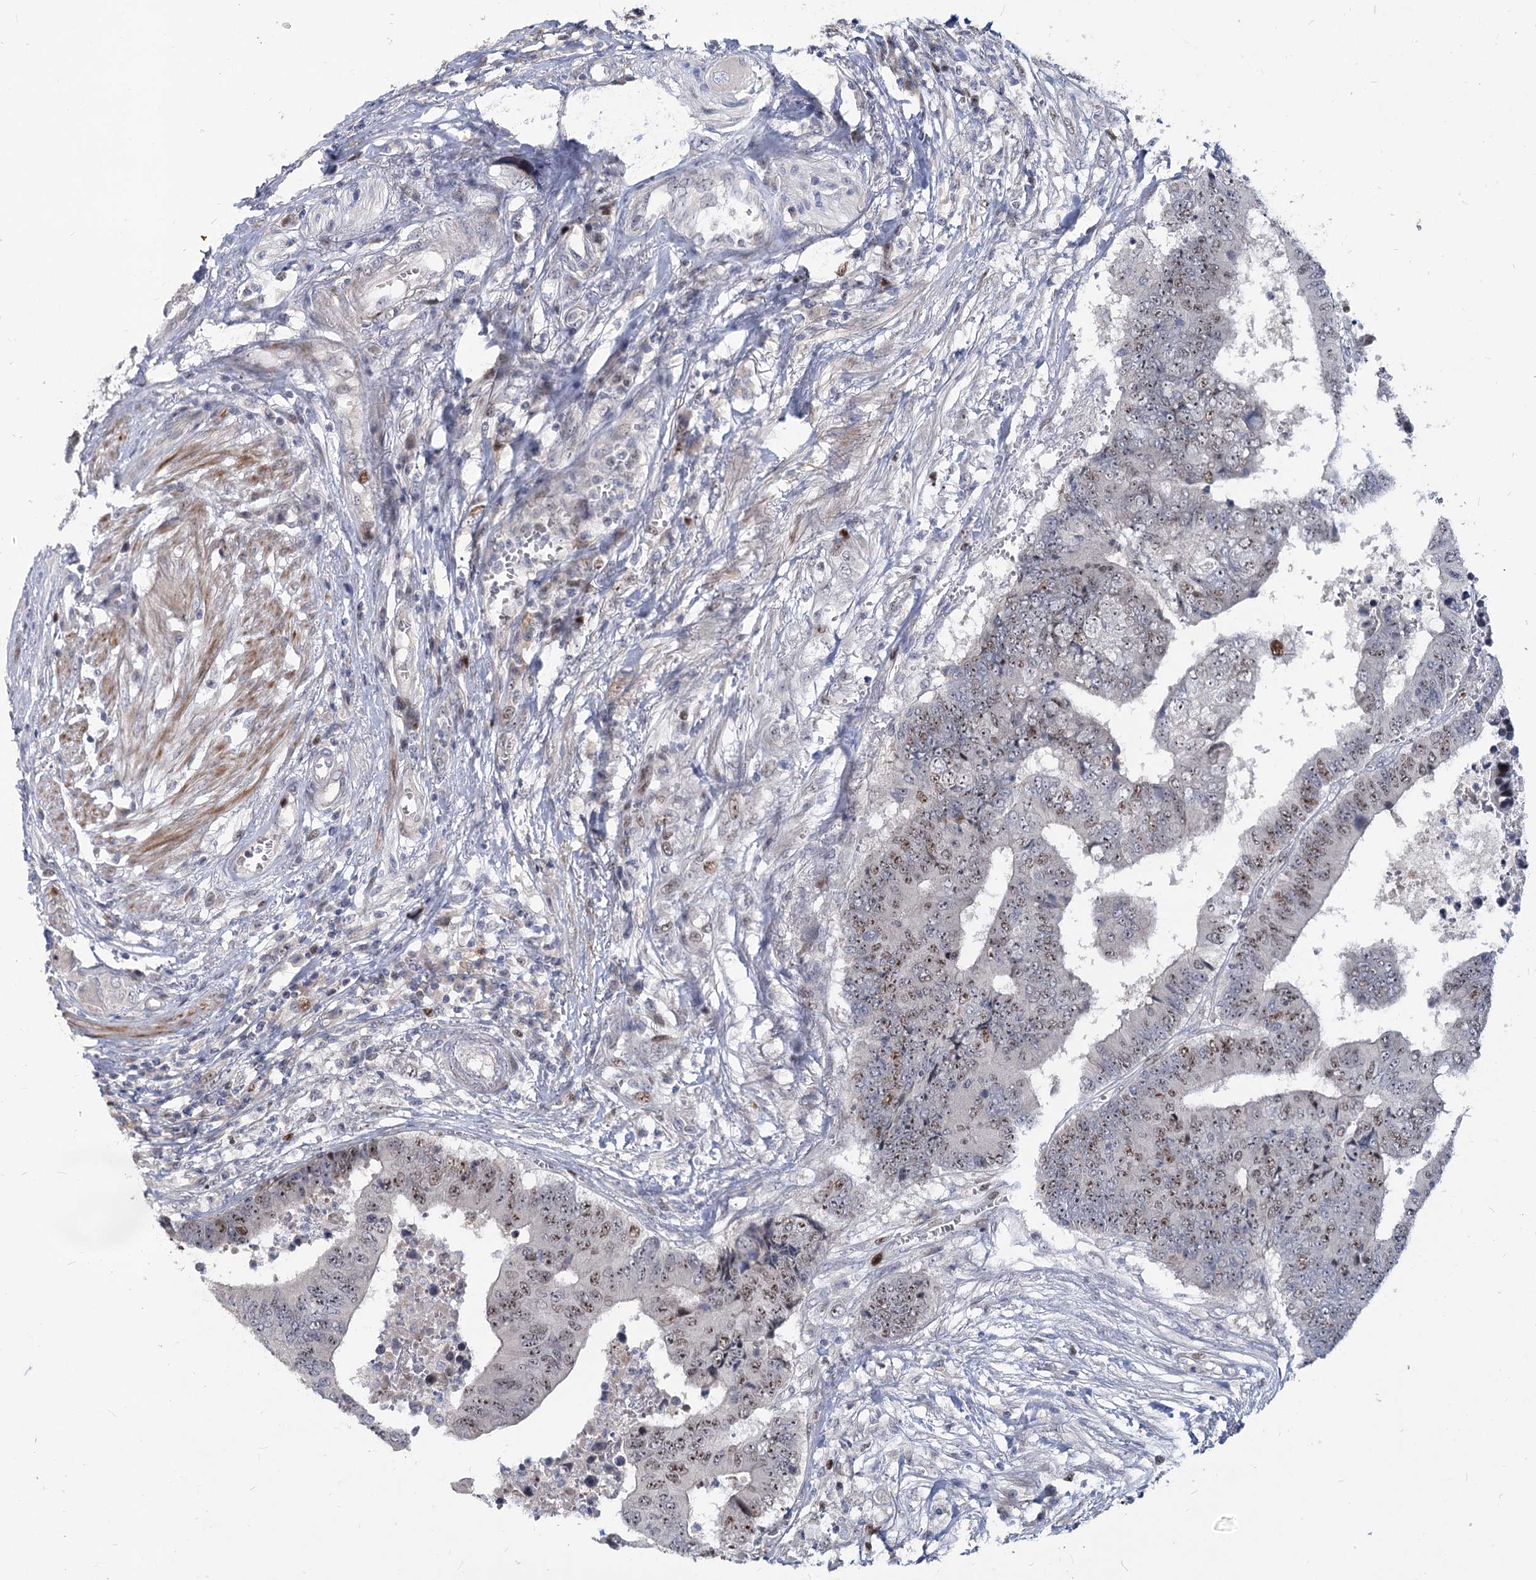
{"staining": {"intensity": "moderate", "quantity": "<25%", "location": "nuclear"}, "tissue": "colorectal cancer", "cell_type": "Tumor cells", "image_type": "cancer", "snomed": [{"axis": "morphology", "description": "Adenocarcinoma, NOS"}, {"axis": "topography", "description": "Rectum"}], "caption": "Colorectal adenocarcinoma stained with DAB immunohistochemistry (IHC) shows low levels of moderate nuclear expression in about <25% of tumor cells.", "gene": "PIK3C2A", "patient": {"sex": "male", "age": 84}}